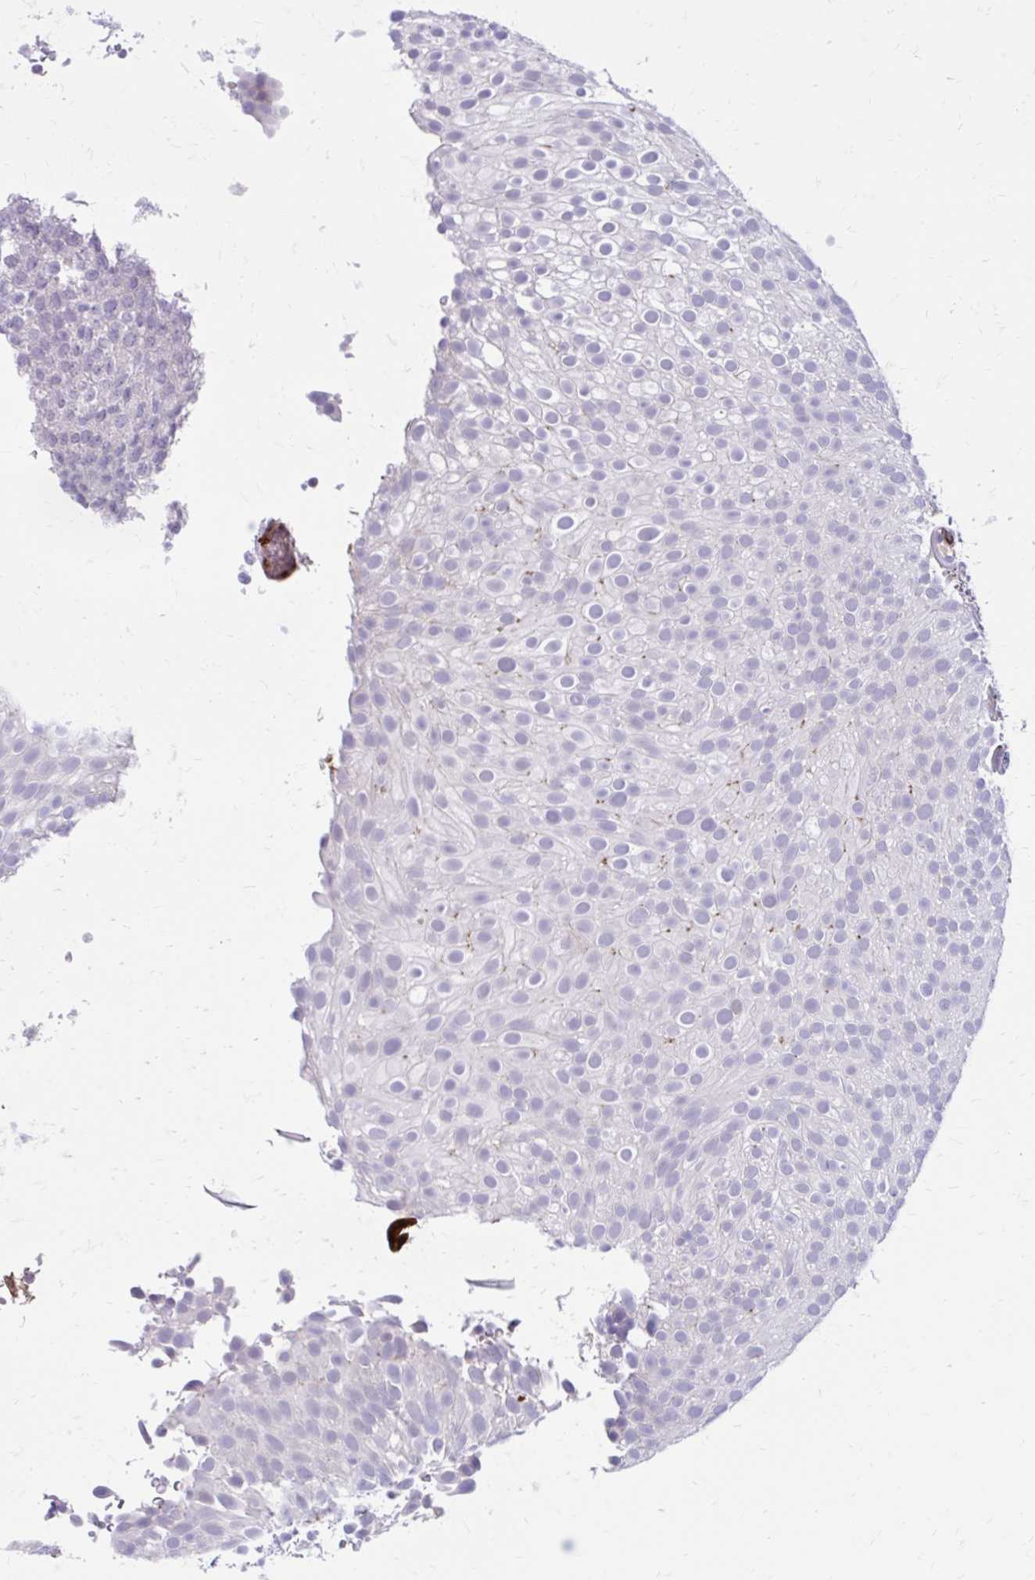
{"staining": {"intensity": "negative", "quantity": "none", "location": "none"}, "tissue": "urothelial cancer", "cell_type": "Tumor cells", "image_type": "cancer", "snomed": [{"axis": "morphology", "description": "Urothelial carcinoma, Low grade"}, {"axis": "topography", "description": "Urinary bladder"}], "caption": "Immunohistochemistry (IHC) micrograph of human low-grade urothelial carcinoma stained for a protein (brown), which exhibits no expression in tumor cells.", "gene": "BEND5", "patient": {"sex": "male", "age": 78}}